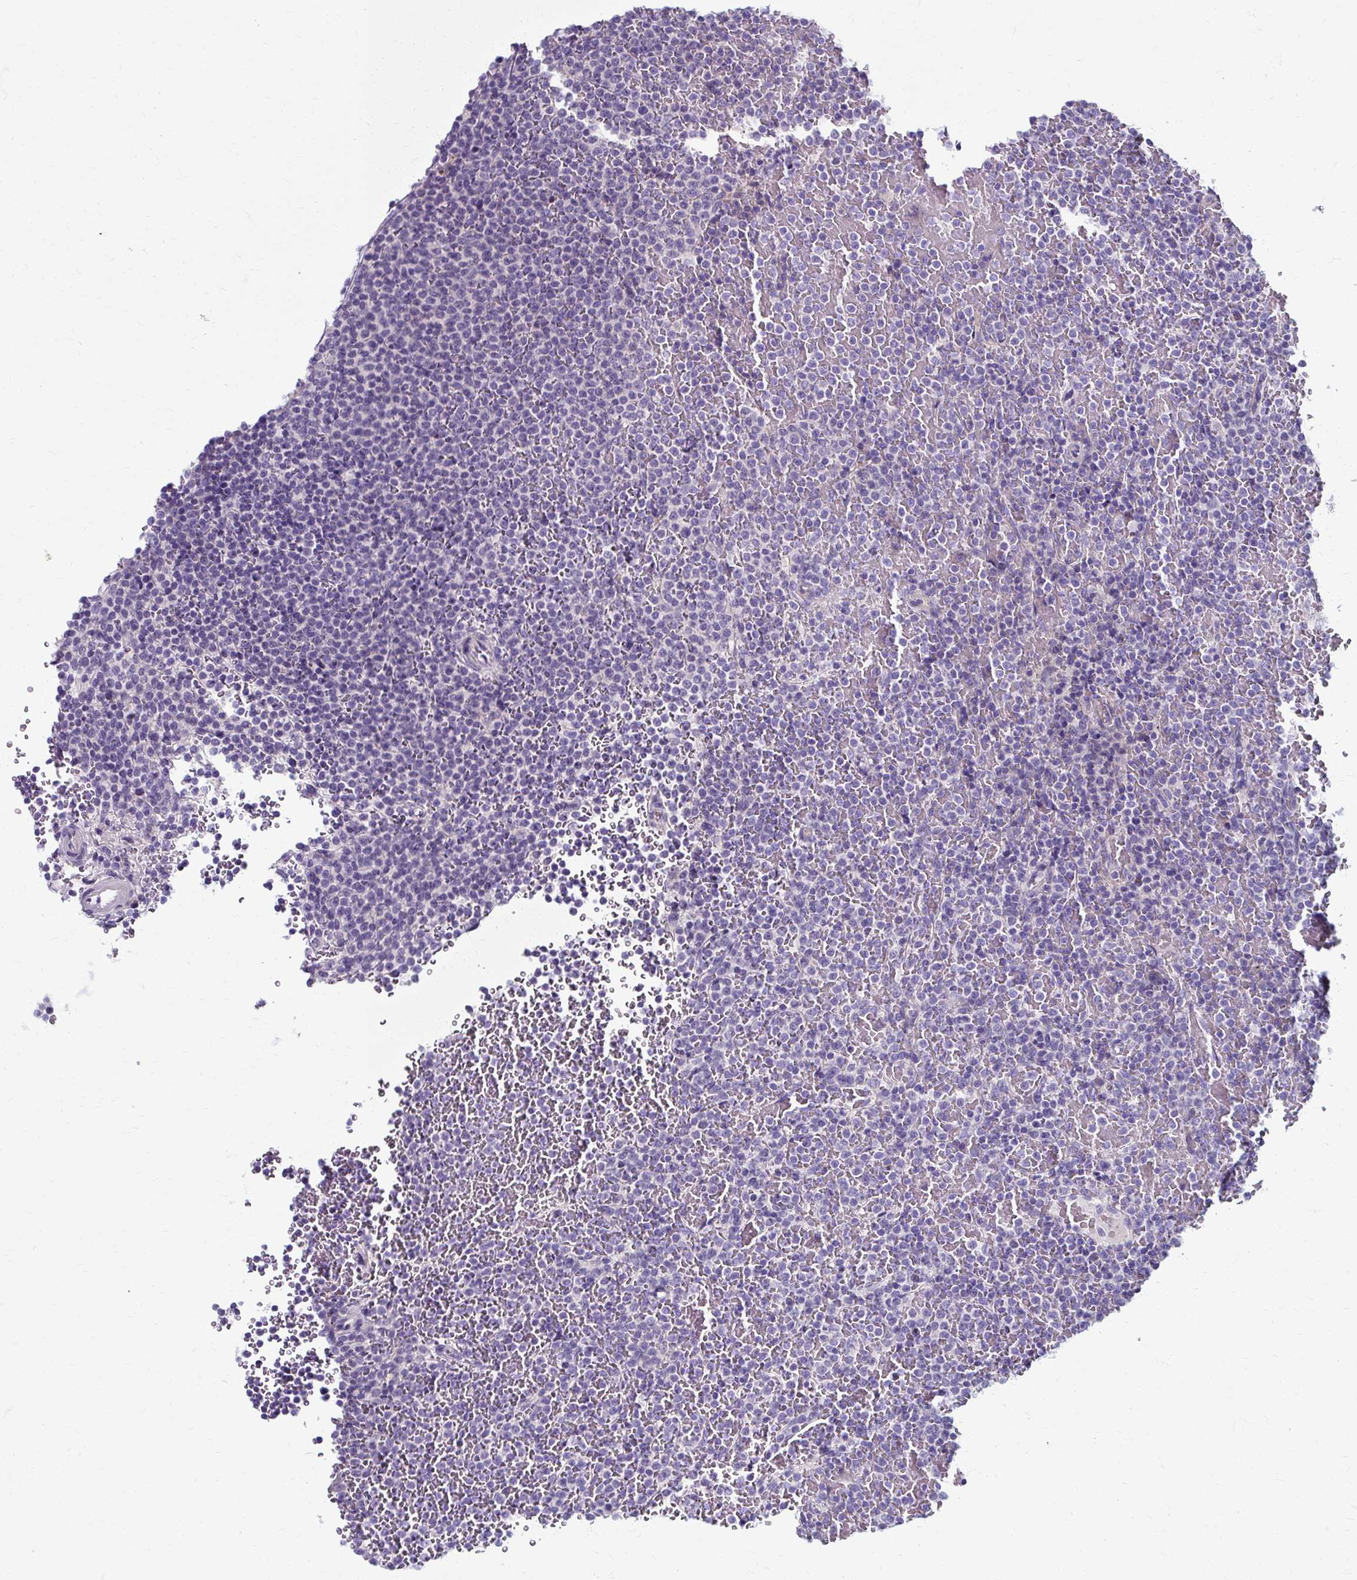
{"staining": {"intensity": "negative", "quantity": "none", "location": "none"}, "tissue": "lymphoma", "cell_type": "Tumor cells", "image_type": "cancer", "snomed": [{"axis": "morphology", "description": "Malignant lymphoma, non-Hodgkin's type, Low grade"}, {"axis": "topography", "description": "Spleen"}], "caption": "Immunohistochemistry histopathology image of human lymphoma stained for a protein (brown), which displays no positivity in tumor cells. (DAB immunohistochemistry (IHC) with hematoxylin counter stain).", "gene": "ZNF555", "patient": {"sex": "male", "age": 60}}